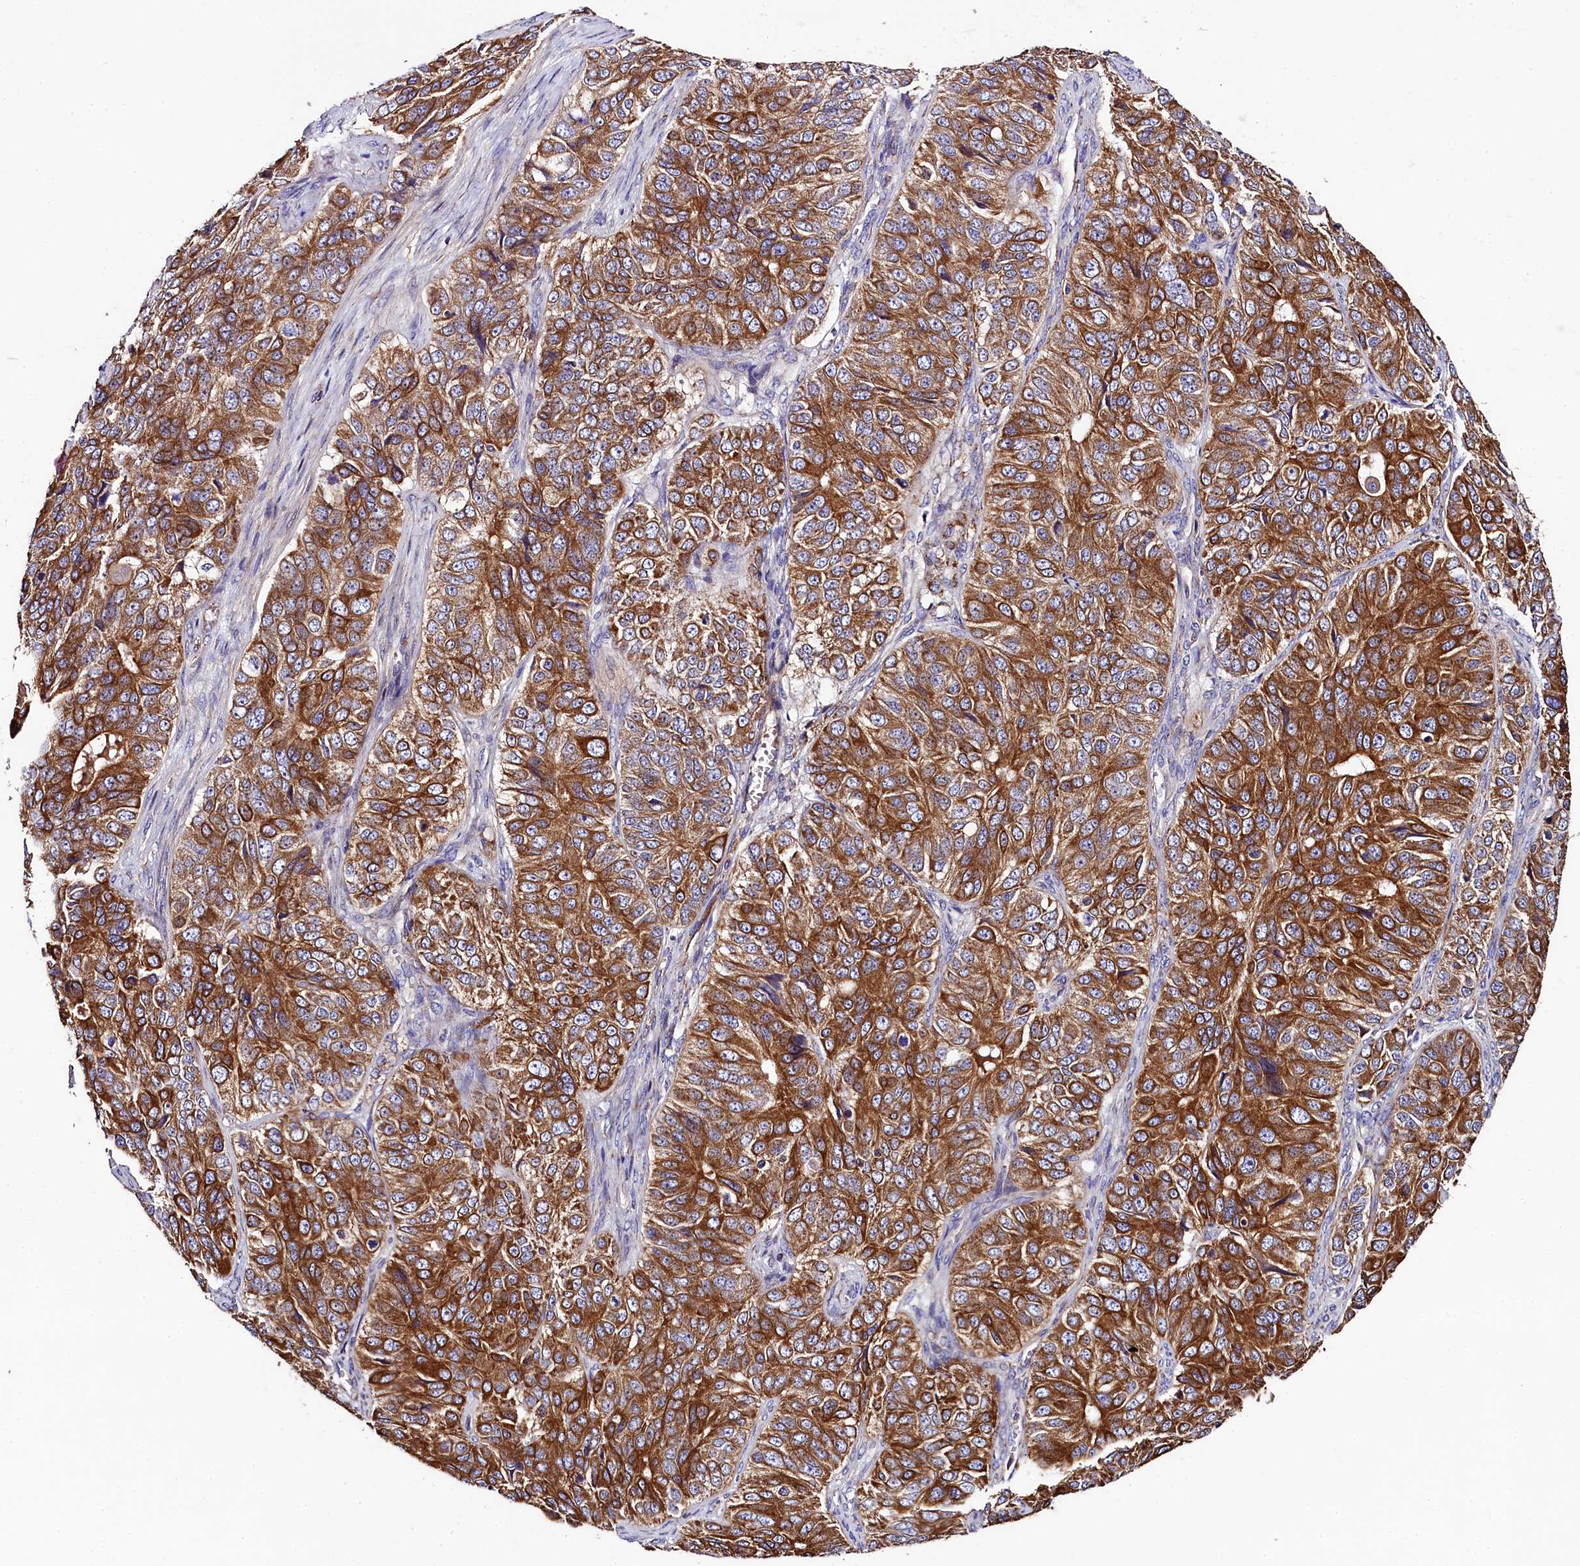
{"staining": {"intensity": "strong", "quantity": ">75%", "location": "cytoplasmic/membranous"}, "tissue": "ovarian cancer", "cell_type": "Tumor cells", "image_type": "cancer", "snomed": [{"axis": "morphology", "description": "Carcinoma, endometroid"}, {"axis": "topography", "description": "Ovary"}], "caption": "Immunohistochemistry (IHC) staining of ovarian cancer, which demonstrates high levels of strong cytoplasmic/membranous expression in approximately >75% of tumor cells indicating strong cytoplasmic/membranous protein staining. The staining was performed using DAB (brown) for protein detection and nuclei were counterstained in hematoxylin (blue).", "gene": "CLYBL", "patient": {"sex": "female", "age": 51}}